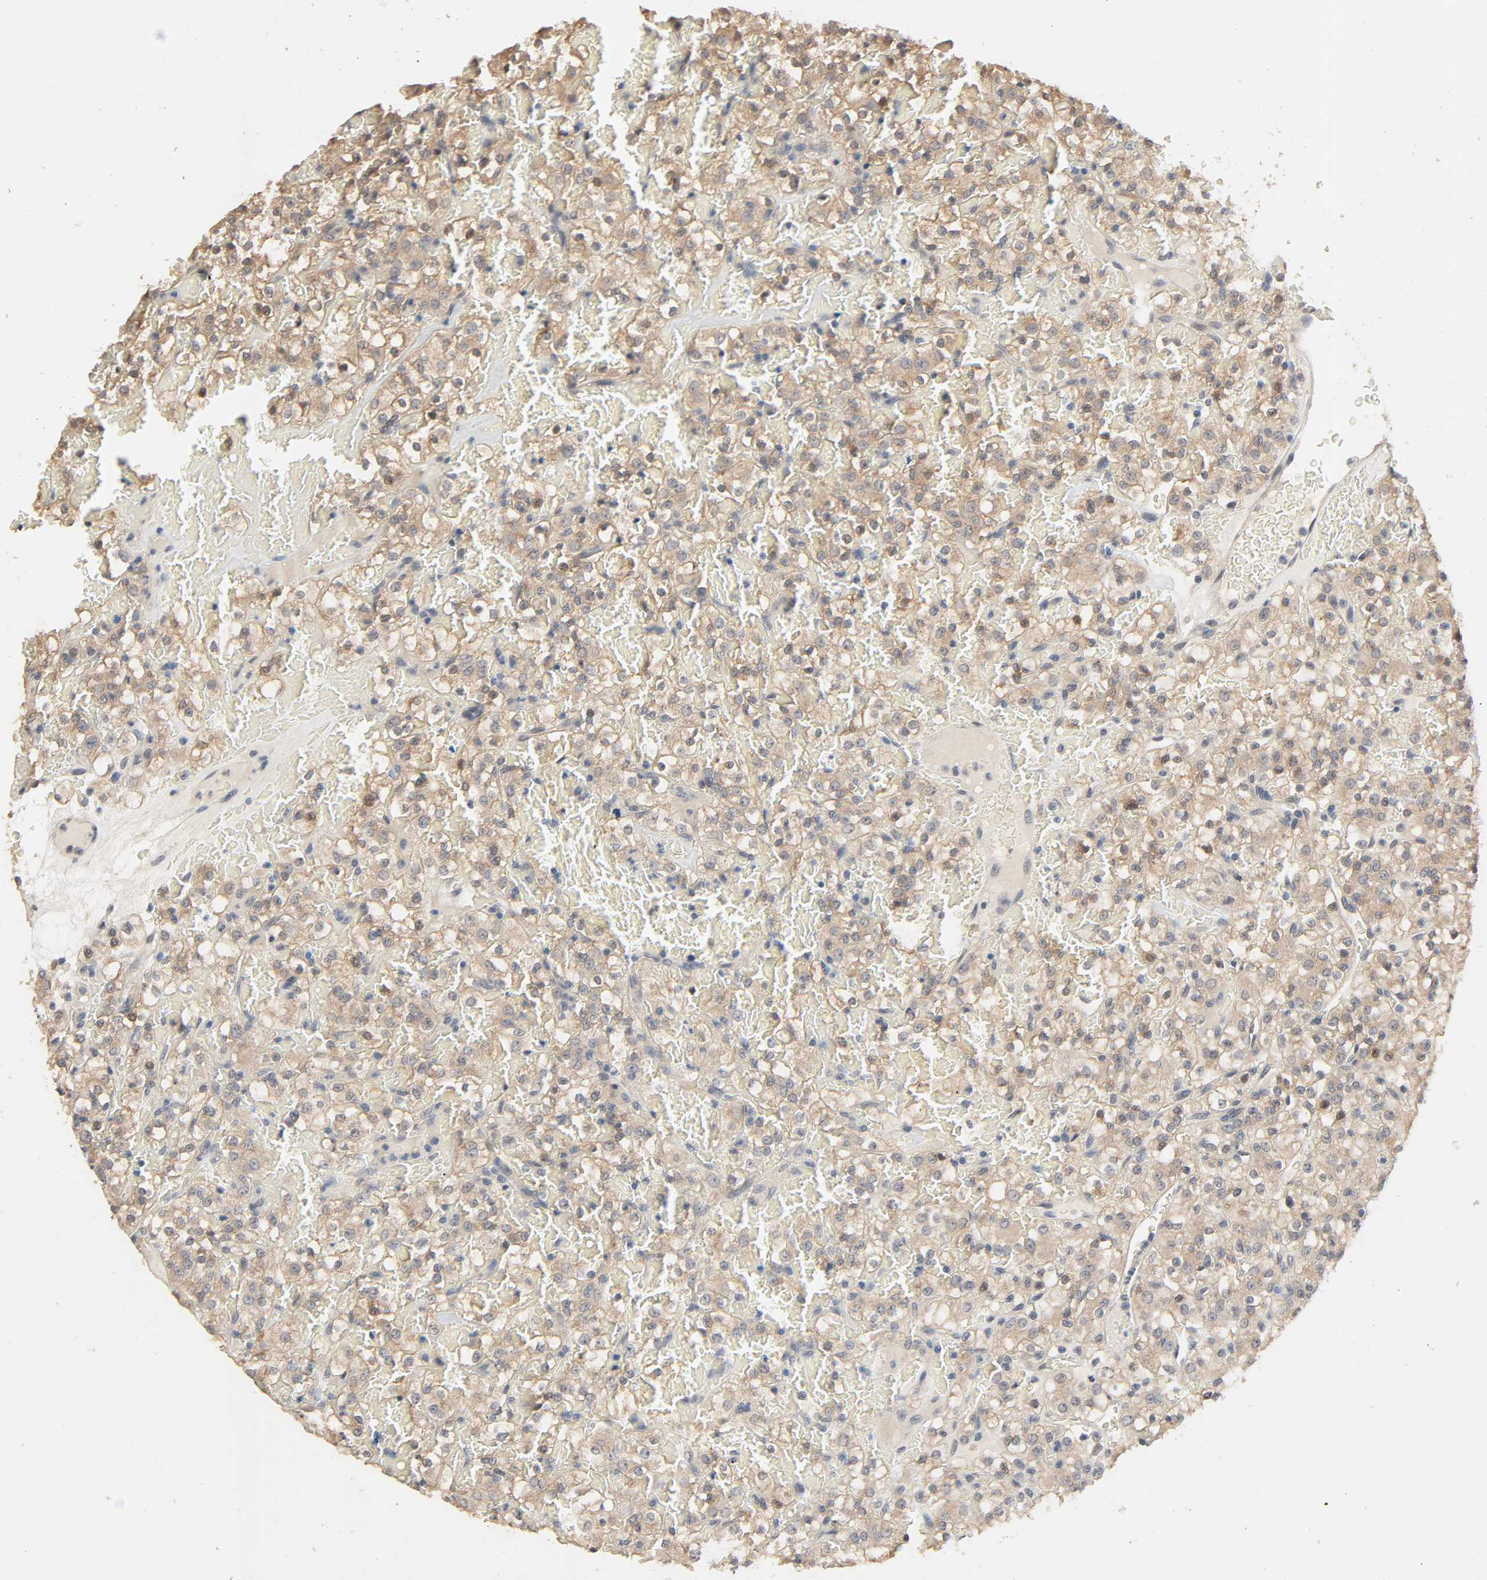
{"staining": {"intensity": "moderate", "quantity": "25%-75%", "location": "cytoplasmic/membranous,nuclear"}, "tissue": "renal cancer", "cell_type": "Tumor cells", "image_type": "cancer", "snomed": [{"axis": "morphology", "description": "Normal tissue, NOS"}, {"axis": "morphology", "description": "Adenocarcinoma, NOS"}, {"axis": "topography", "description": "Kidney"}], "caption": "A photomicrograph of human renal adenocarcinoma stained for a protein shows moderate cytoplasmic/membranous and nuclear brown staining in tumor cells.", "gene": "MAGEA8", "patient": {"sex": "female", "age": 72}}